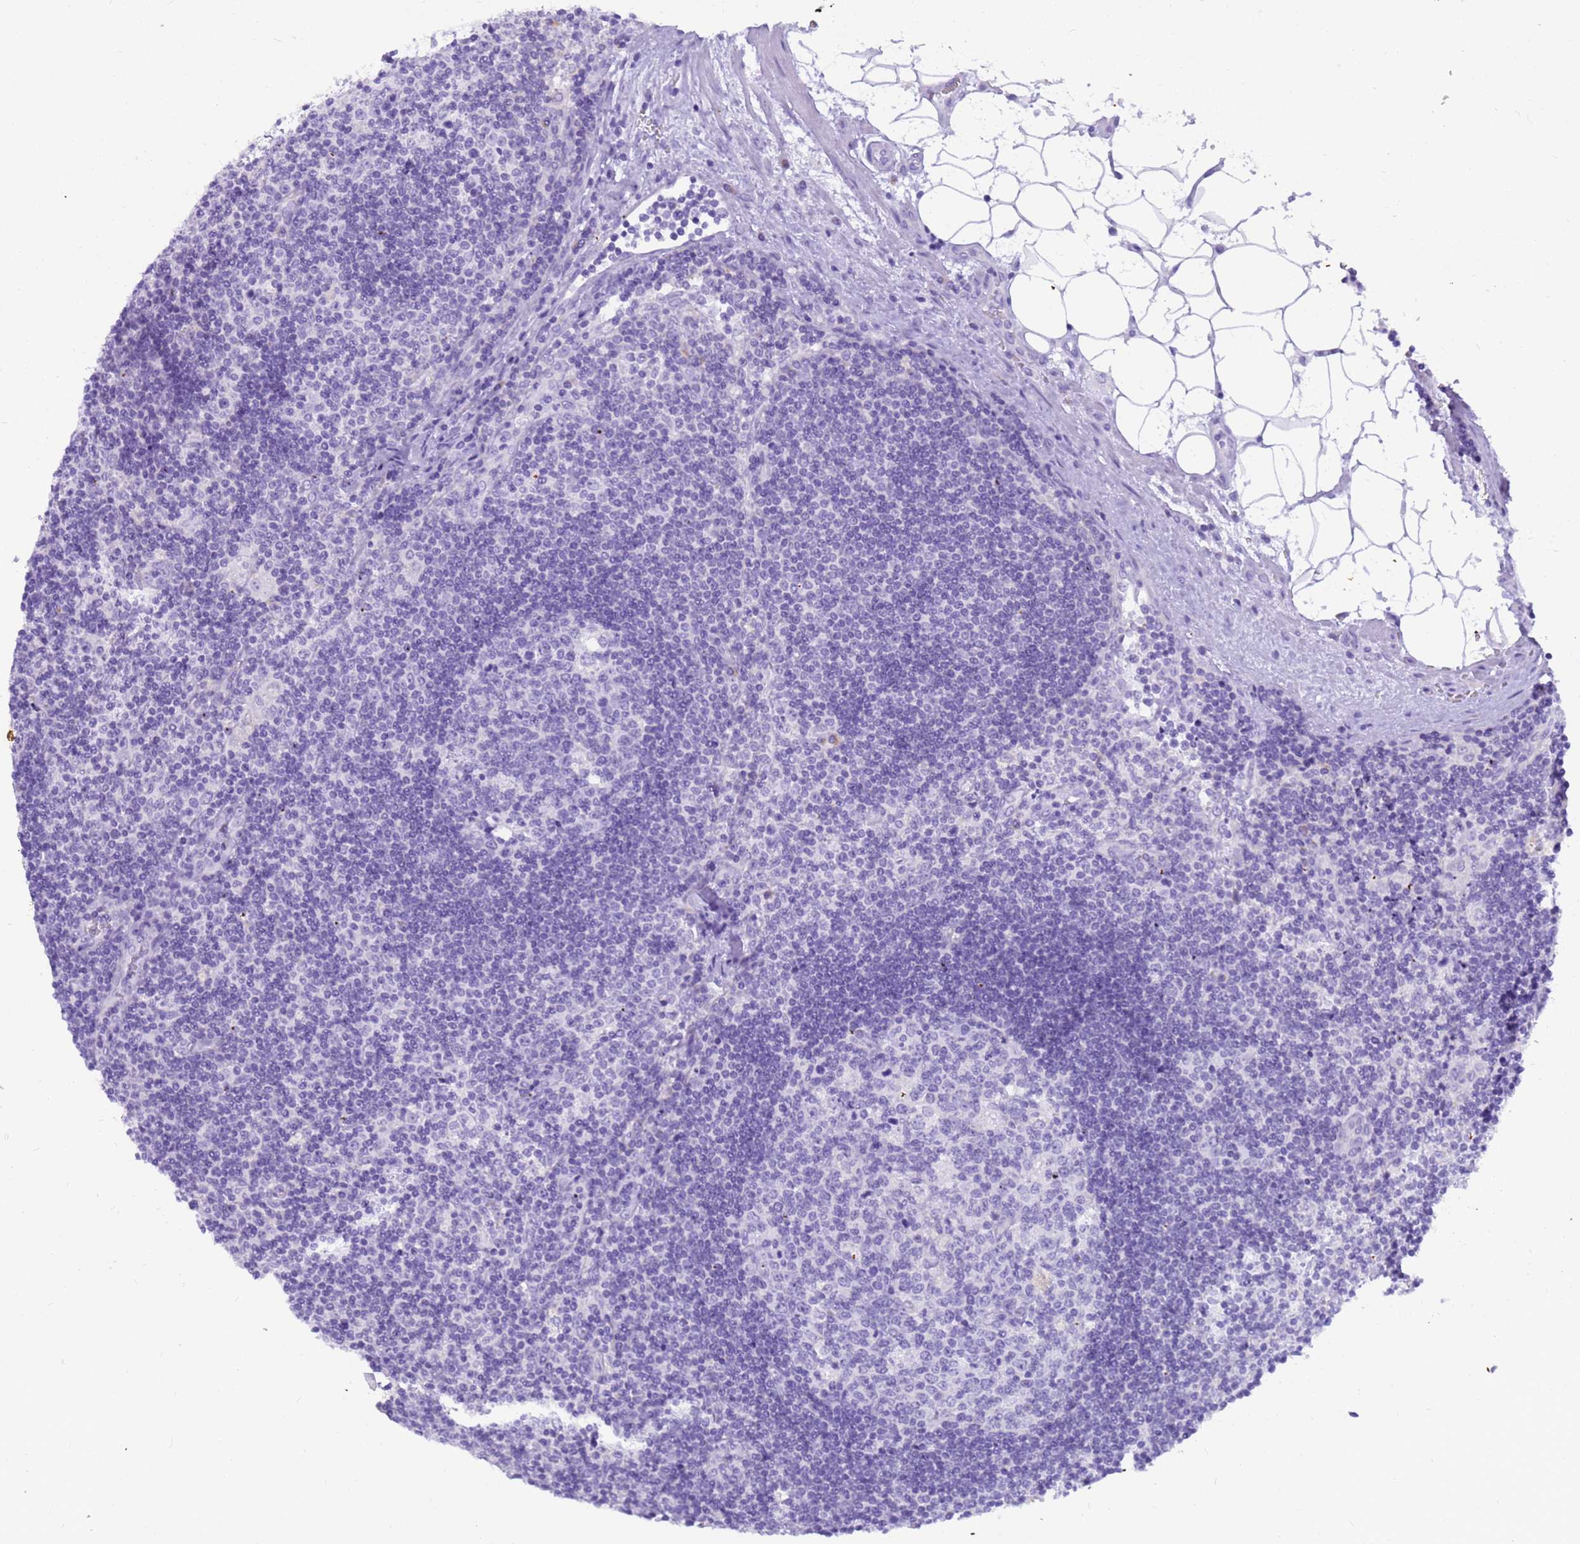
{"staining": {"intensity": "negative", "quantity": "none", "location": "none"}, "tissue": "lymph node", "cell_type": "Germinal center cells", "image_type": "normal", "snomed": [{"axis": "morphology", "description": "Normal tissue, NOS"}, {"axis": "topography", "description": "Lymph node"}], "caption": "Immunohistochemistry (IHC) of unremarkable lymph node reveals no staining in germinal center cells.", "gene": "STATH", "patient": {"sex": "male", "age": 58}}